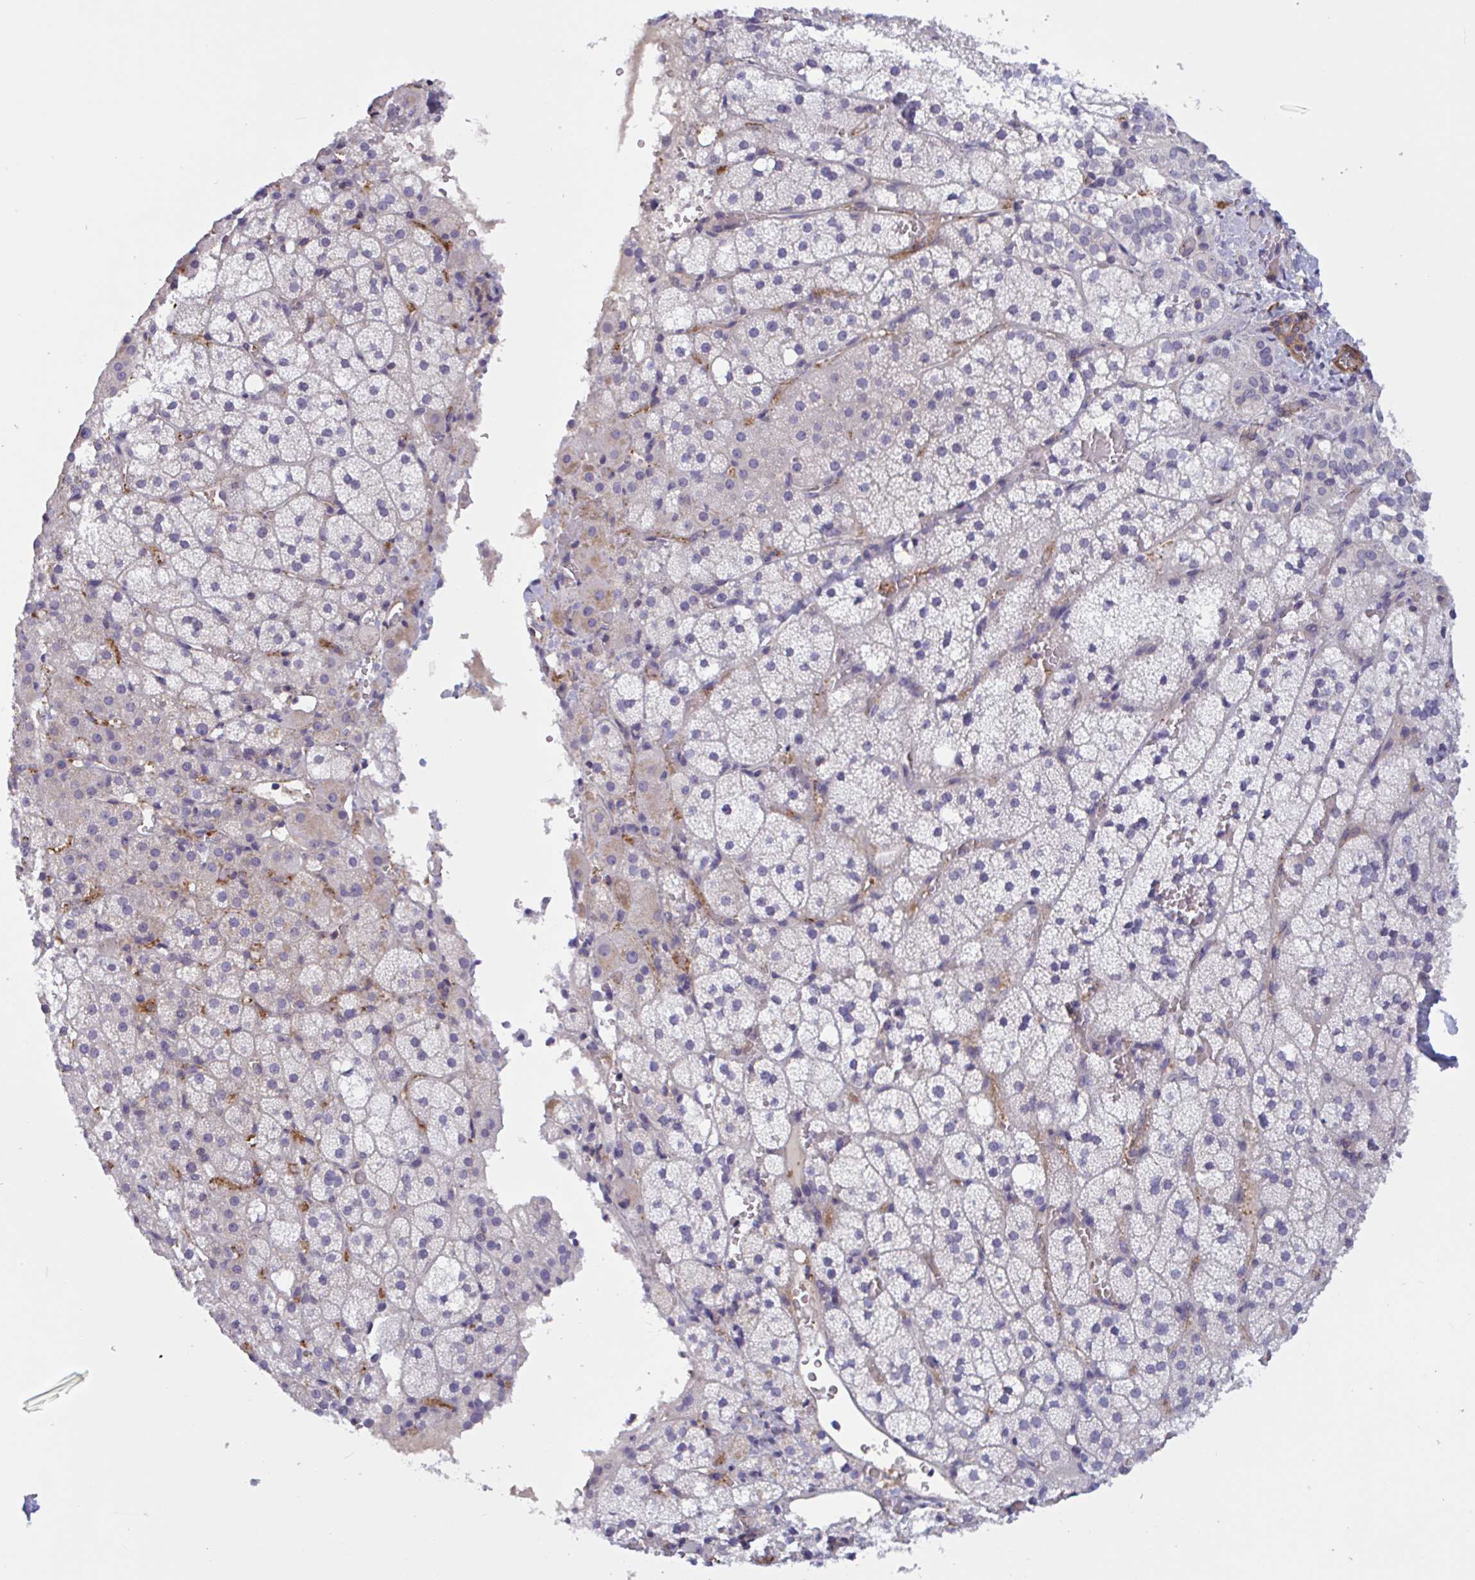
{"staining": {"intensity": "negative", "quantity": "none", "location": "none"}, "tissue": "adrenal gland", "cell_type": "Glandular cells", "image_type": "normal", "snomed": [{"axis": "morphology", "description": "Normal tissue, NOS"}, {"axis": "topography", "description": "Adrenal gland"}], "caption": "A high-resolution histopathology image shows immunohistochemistry (IHC) staining of normal adrenal gland, which reveals no significant staining in glandular cells.", "gene": "SHISA7", "patient": {"sex": "male", "age": 53}}